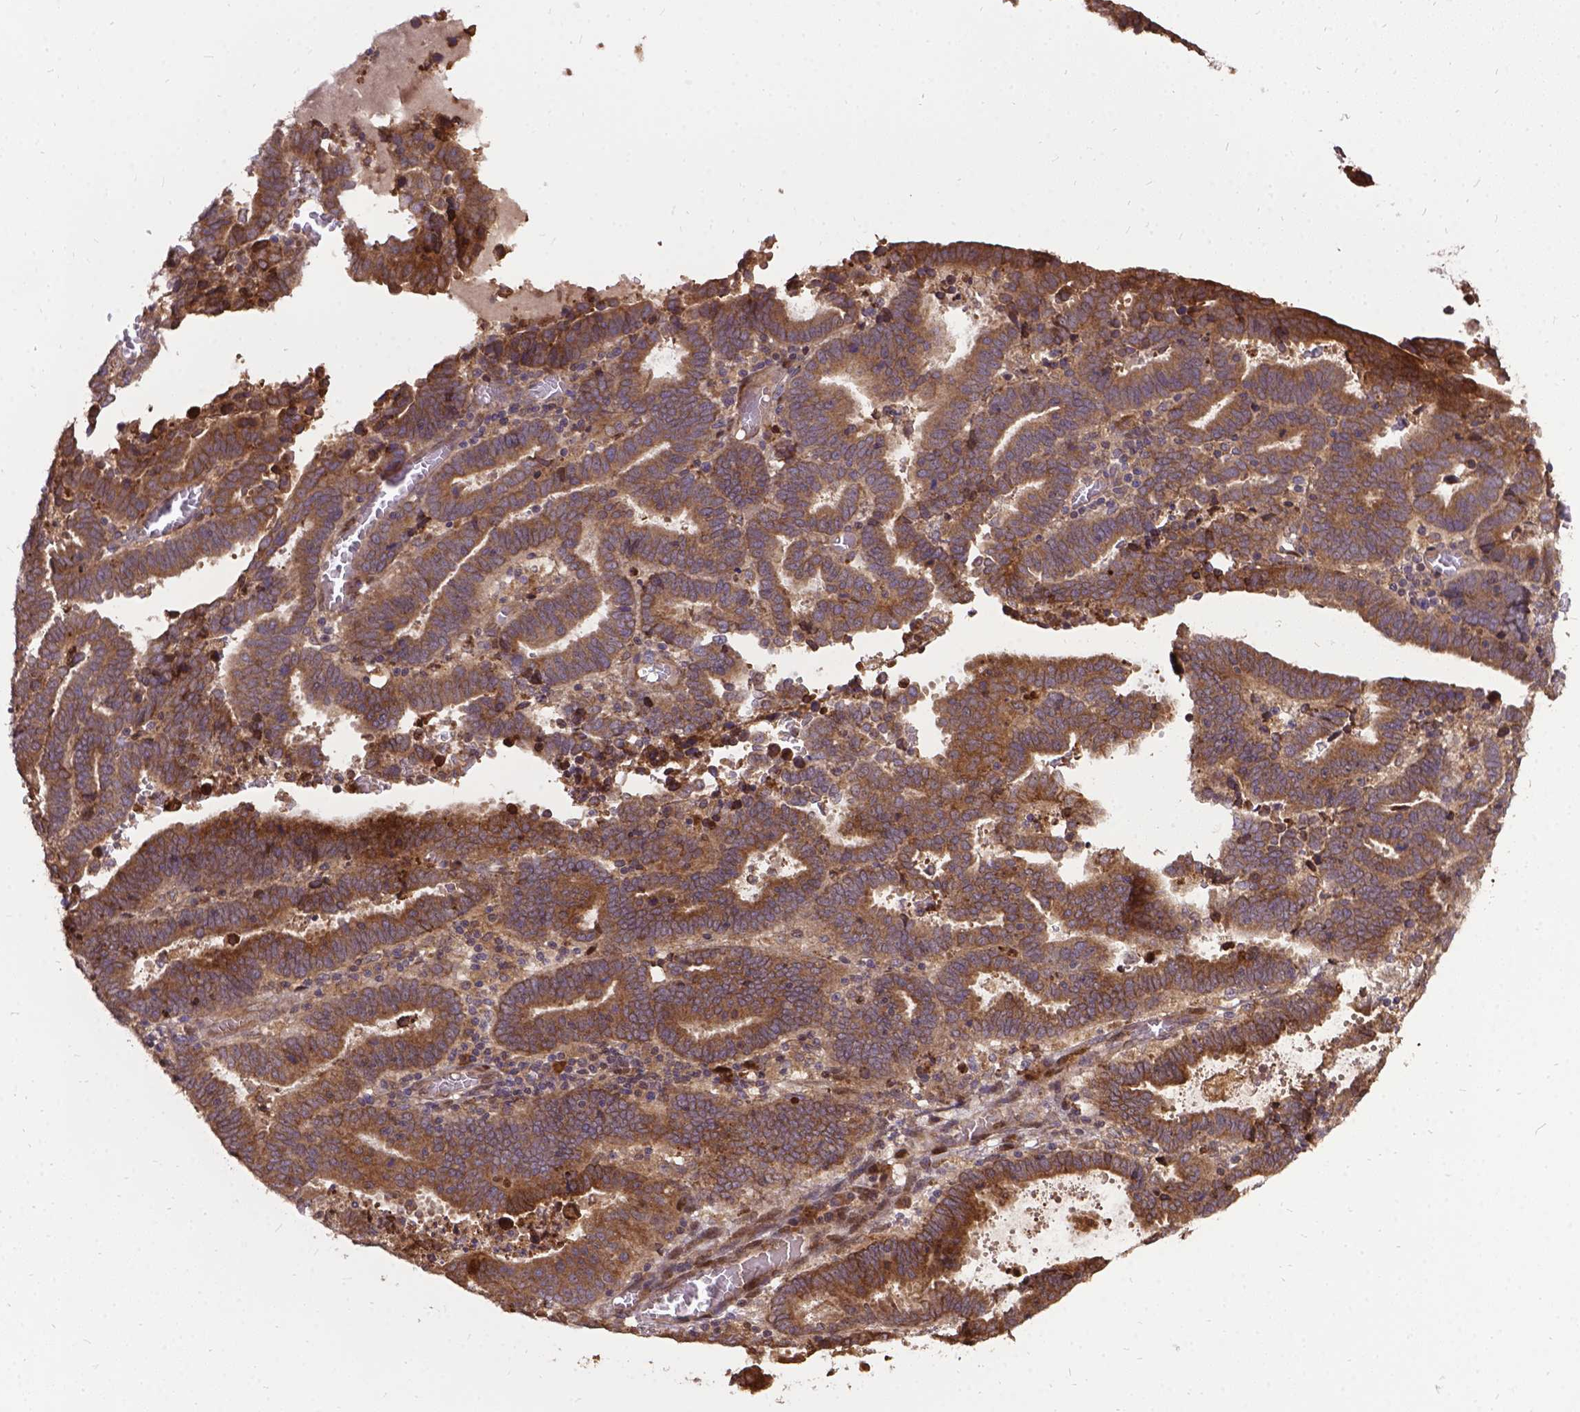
{"staining": {"intensity": "moderate", "quantity": ">75%", "location": "cytoplasmic/membranous"}, "tissue": "endometrial cancer", "cell_type": "Tumor cells", "image_type": "cancer", "snomed": [{"axis": "morphology", "description": "Adenocarcinoma, NOS"}, {"axis": "topography", "description": "Uterus"}], "caption": "Immunohistochemical staining of endometrial cancer (adenocarcinoma) shows medium levels of moderate cytoplasmic/membranous expression in approximately >75% of tumor cells.", "gene": "DENND6A", "patient": {"sex": "female", "age": 83}}